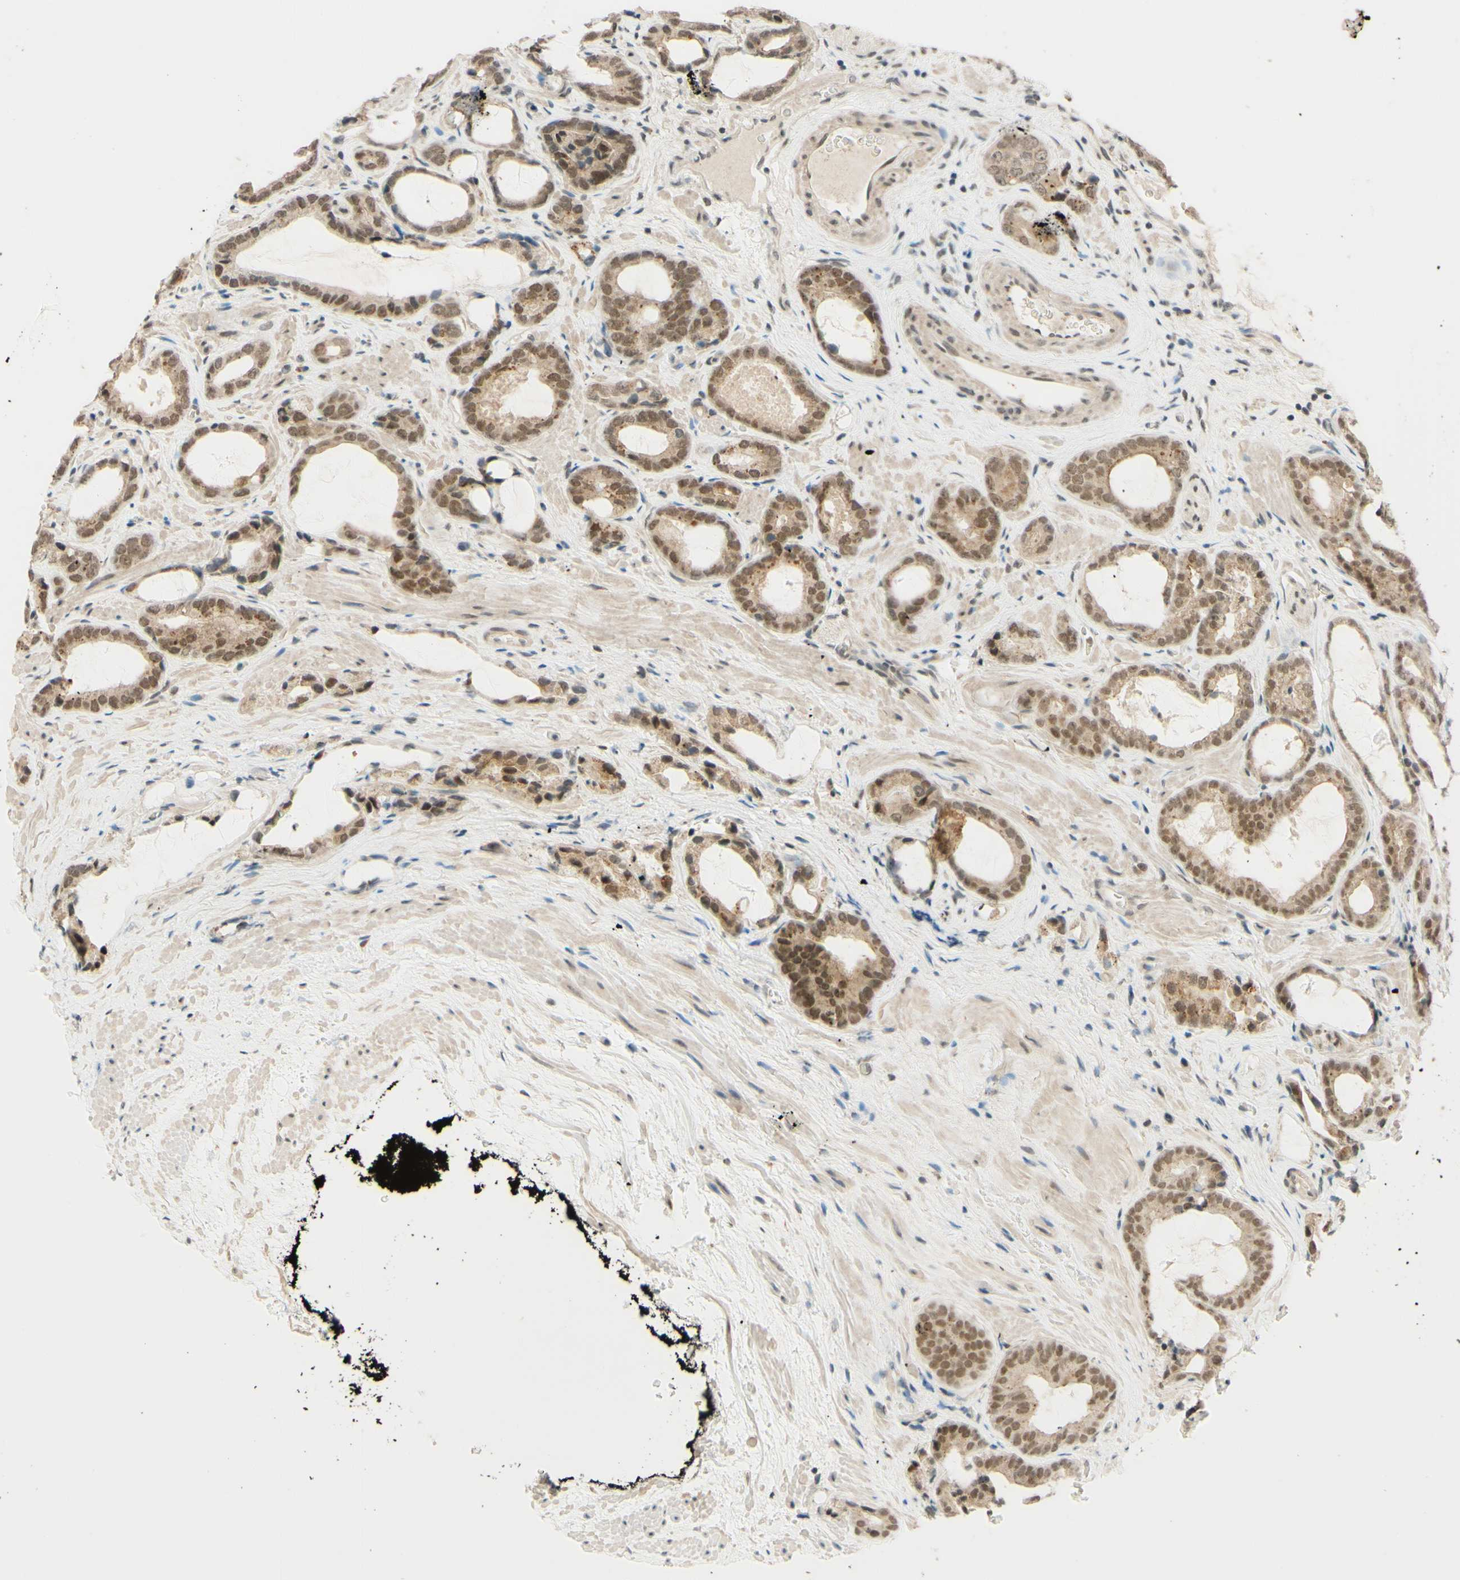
{"staining": {"intensity": "moderate", "quantity": ">75%", "location": "nuclear"}, "tissue": "prostate cancer", "cell_type": "Tumor cells", "image_type": "cancer", "snomed": [{"axis": "morphology", "description": "Adenocarcinoma, Low grade"}, {"axis": "topography", "description": "Prostate"}], "caption": "Protein staining exhibits moderate nuclear expression in approximately >75% of tumor cells in prostate low-grade adenocarcinoma.", "gene": "SMARCB1", "patient": {"sex": "male", "age": 60}}